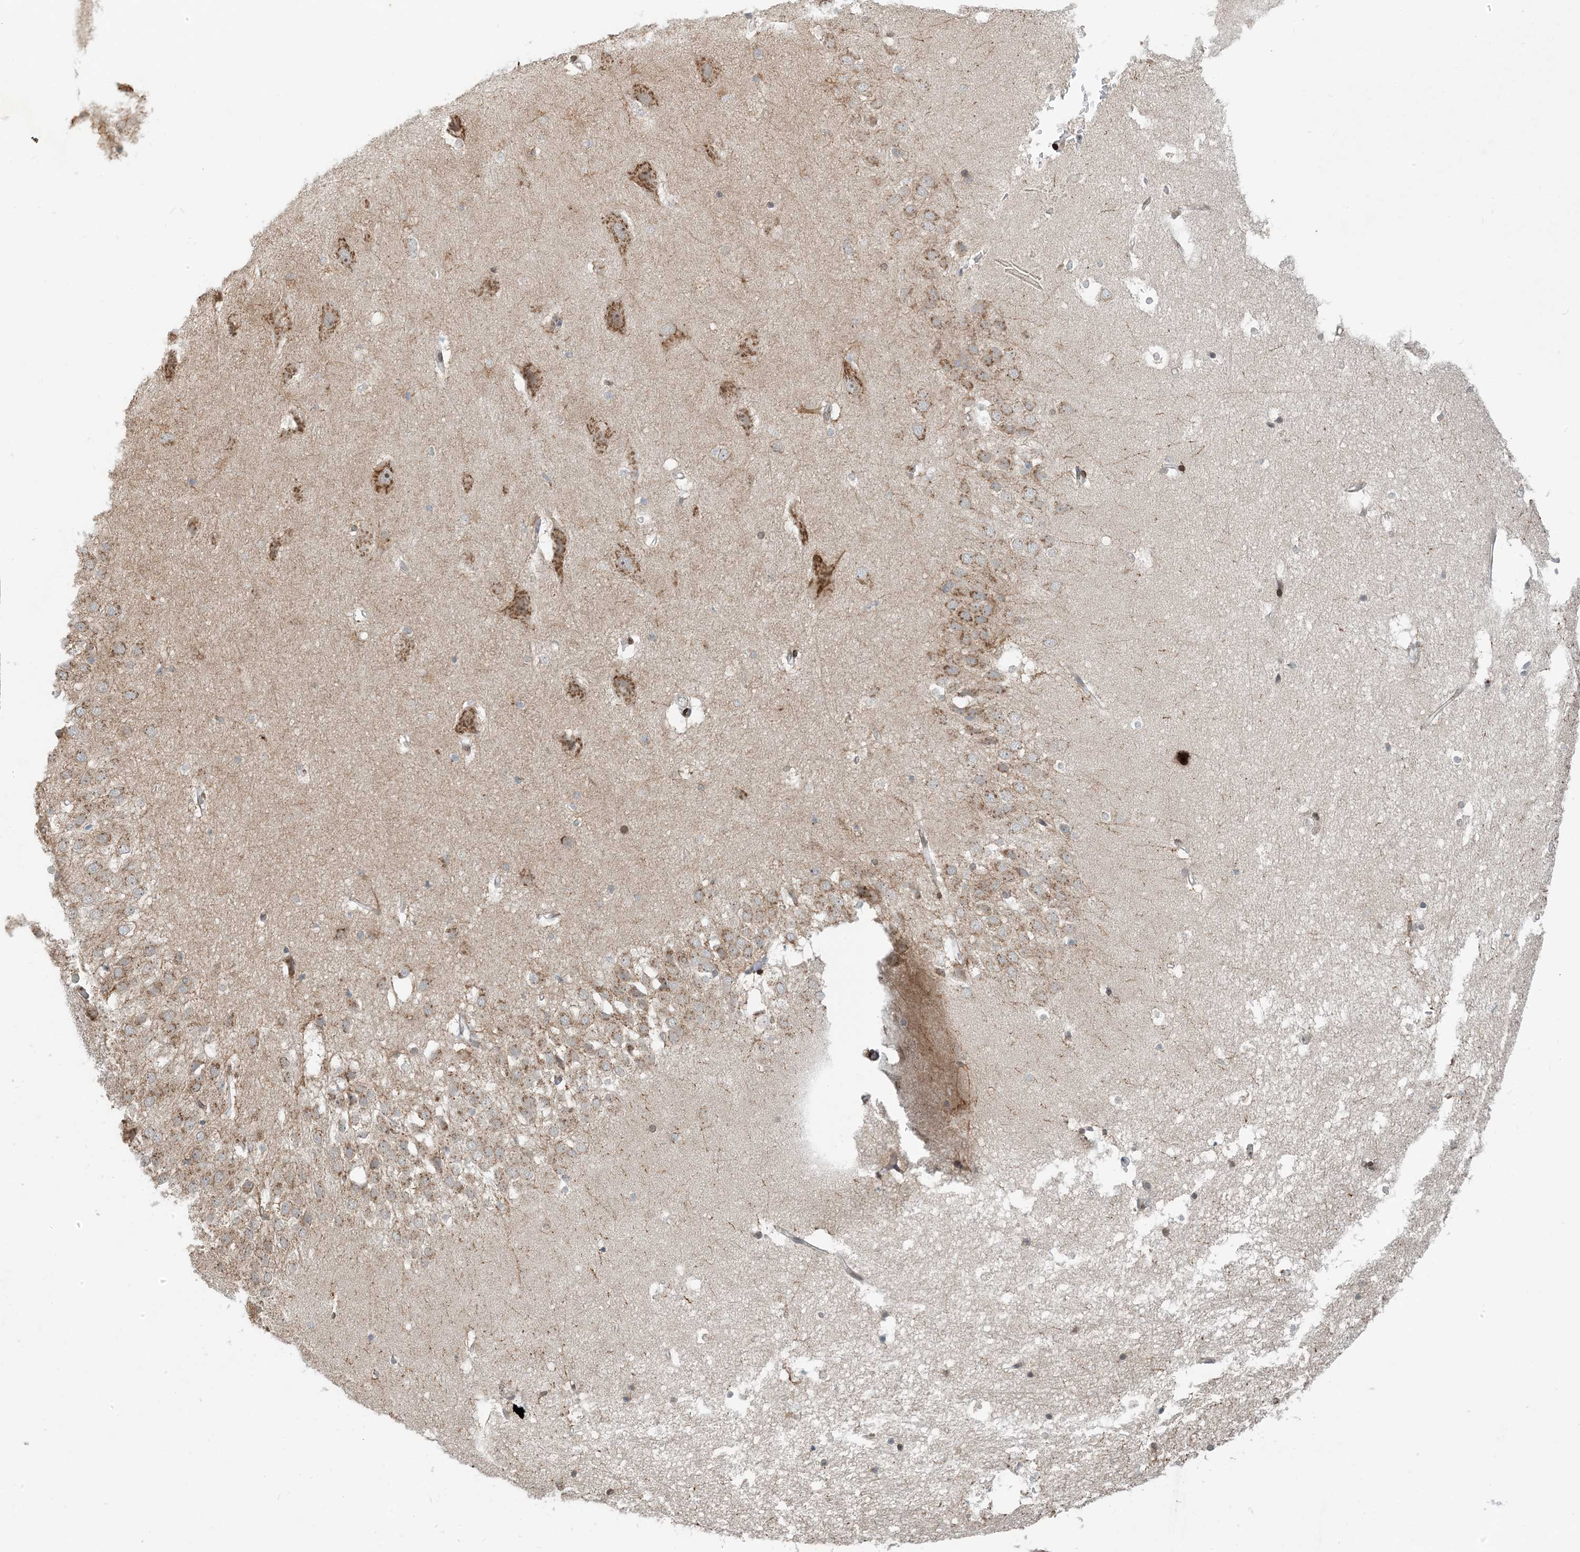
{"staining": {"intensity": "weak", "quantity": "<25%", "location": "cytoplasmic/membranous"}, "tissue": "hippocampus", "cell_type": "Glial cells", "image_type": "normal", "snomed": [{"axis": "morphology", "description": "Normal tissue, NOS"}, {"axis": "topography", "description": "Hippocampus"}], "caption": "High power microscopy image of an IHC micrograph of unremarkable hippocampus, revealing no significant staining in glial cells. (Immunohistochemistry, brightfield microscopy, high magnification).", "gene": "SLC35A2", "patient": {"sex": "female", "age": 52}}